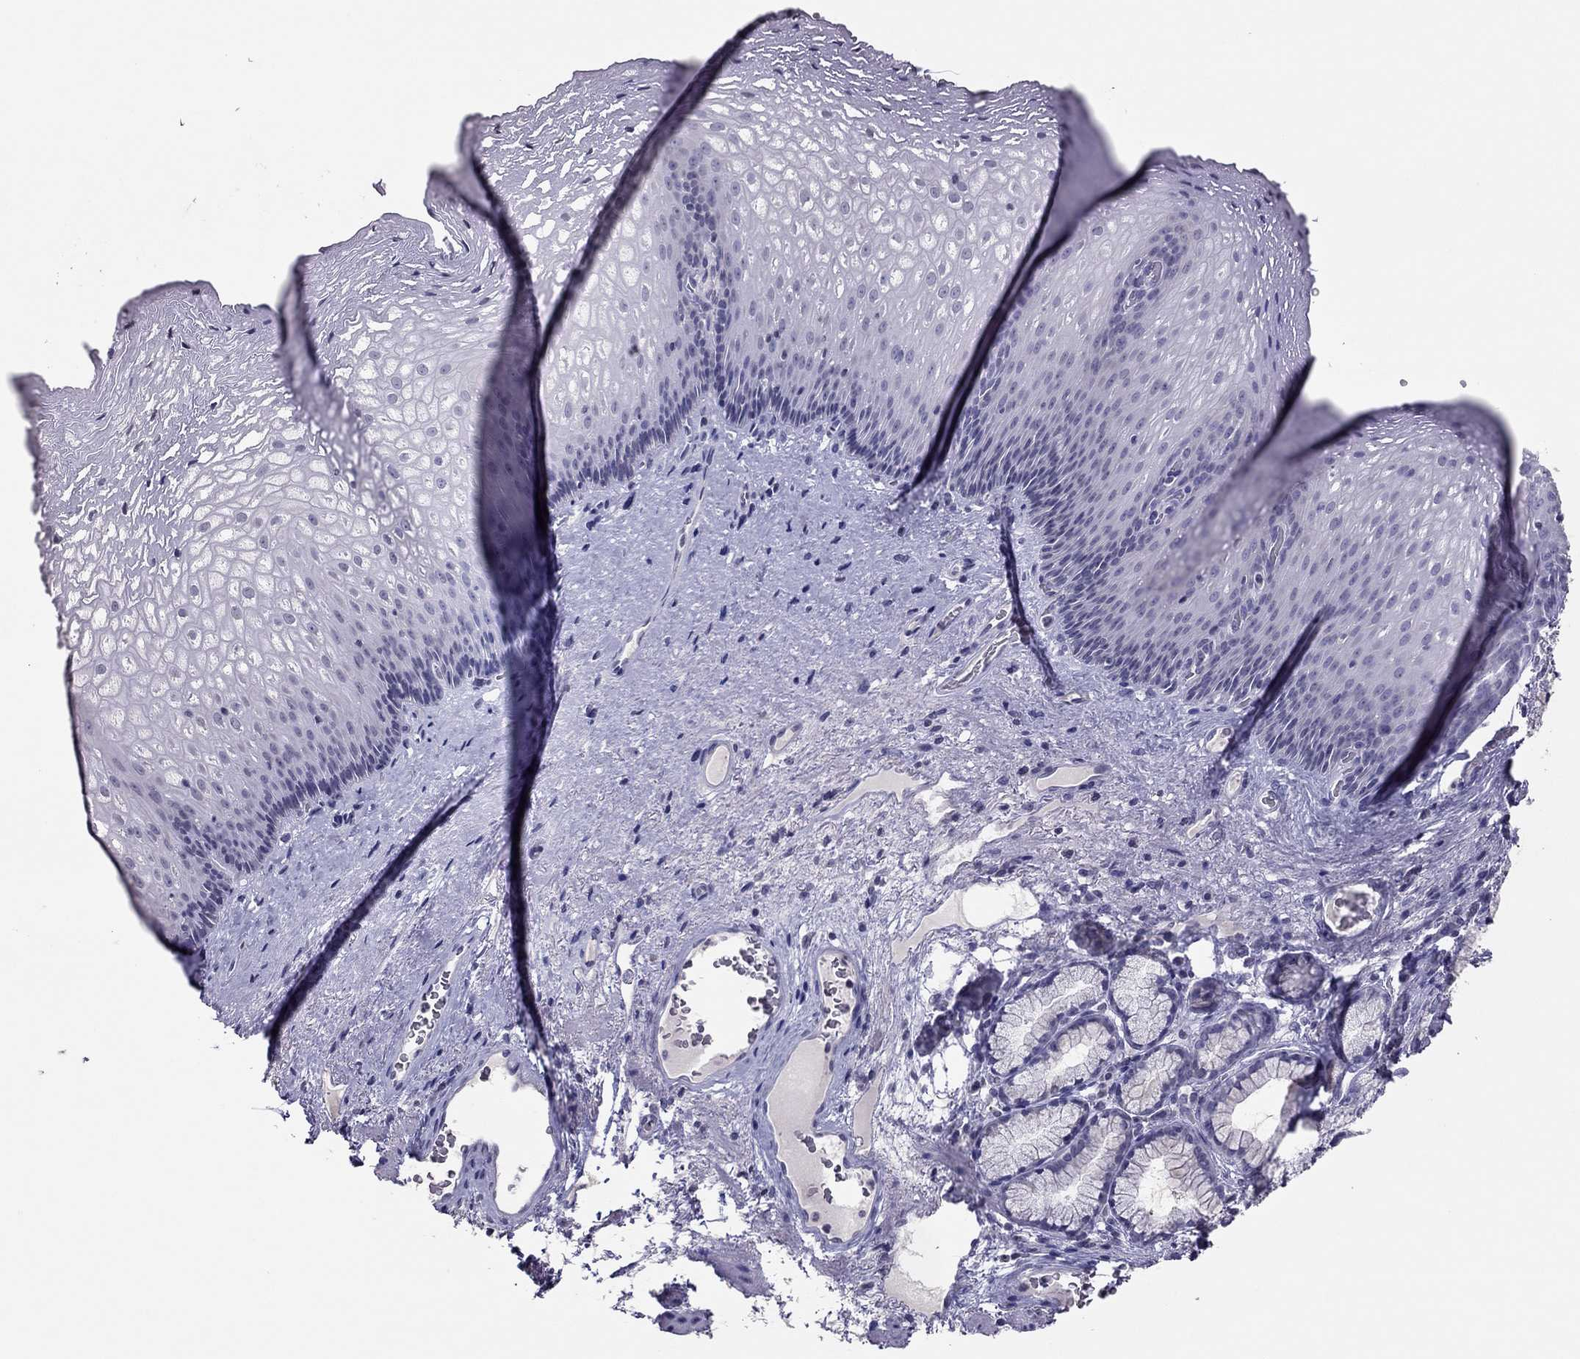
{"staining": {"intensity": "negative", "quantity": "none", "location": "none"}, "tissue": "esophagus", "cell_type": "Squamous epithelial cells", "image_type": "normal", "snomed": [{"axis": "morphology", "description": "Normal tissue, NOS"}, {"axis": "topography", "description": "Esophagus"}], "caption": "DAB (3,3'-diaminobenzidine) immunohistochemical staining of normal esophagus shows no significant expression in squamous epithelial cells.", "gene": "TSHB", "patient": {"sex": "male", "age": 76}}